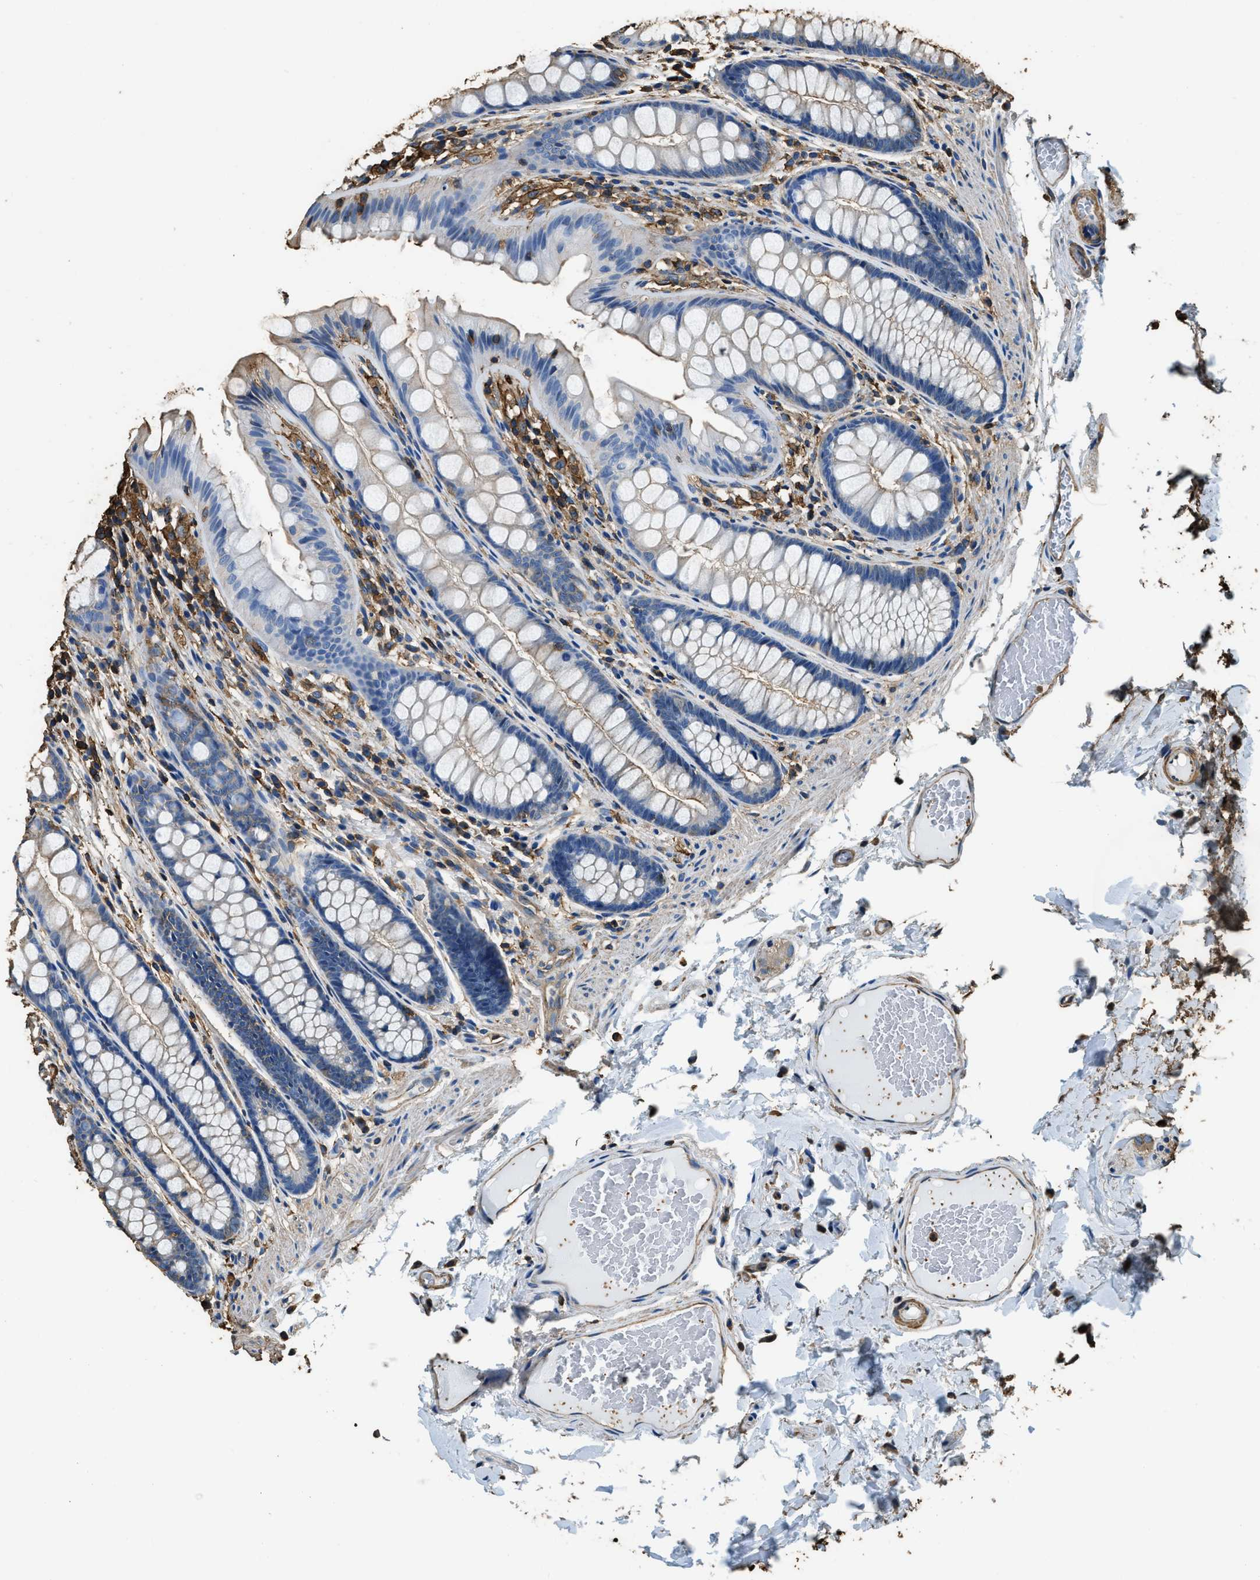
{"staining": {"intensity": "moderate", "quantity": "25%-75%", "location": "cytoplasmic/membranous"}, "tissue": "colon", "cell_type": "Endothelial cells", "image_type": "normal", "snomed": [{"axis": "morphology", "description": "Normal tissue, NOS"}, {"axis": "topography", "description": "Colon"}], "caption": "High-power microscopy captured an immunohistochemistry photomicrograph of unremarkable colon, revealing moderate cytoplasmic/membranous staining in about 25%-75% of endothelial cells.", "gene": "ACCS", "patient": {"sex": "female", "age": 56}}